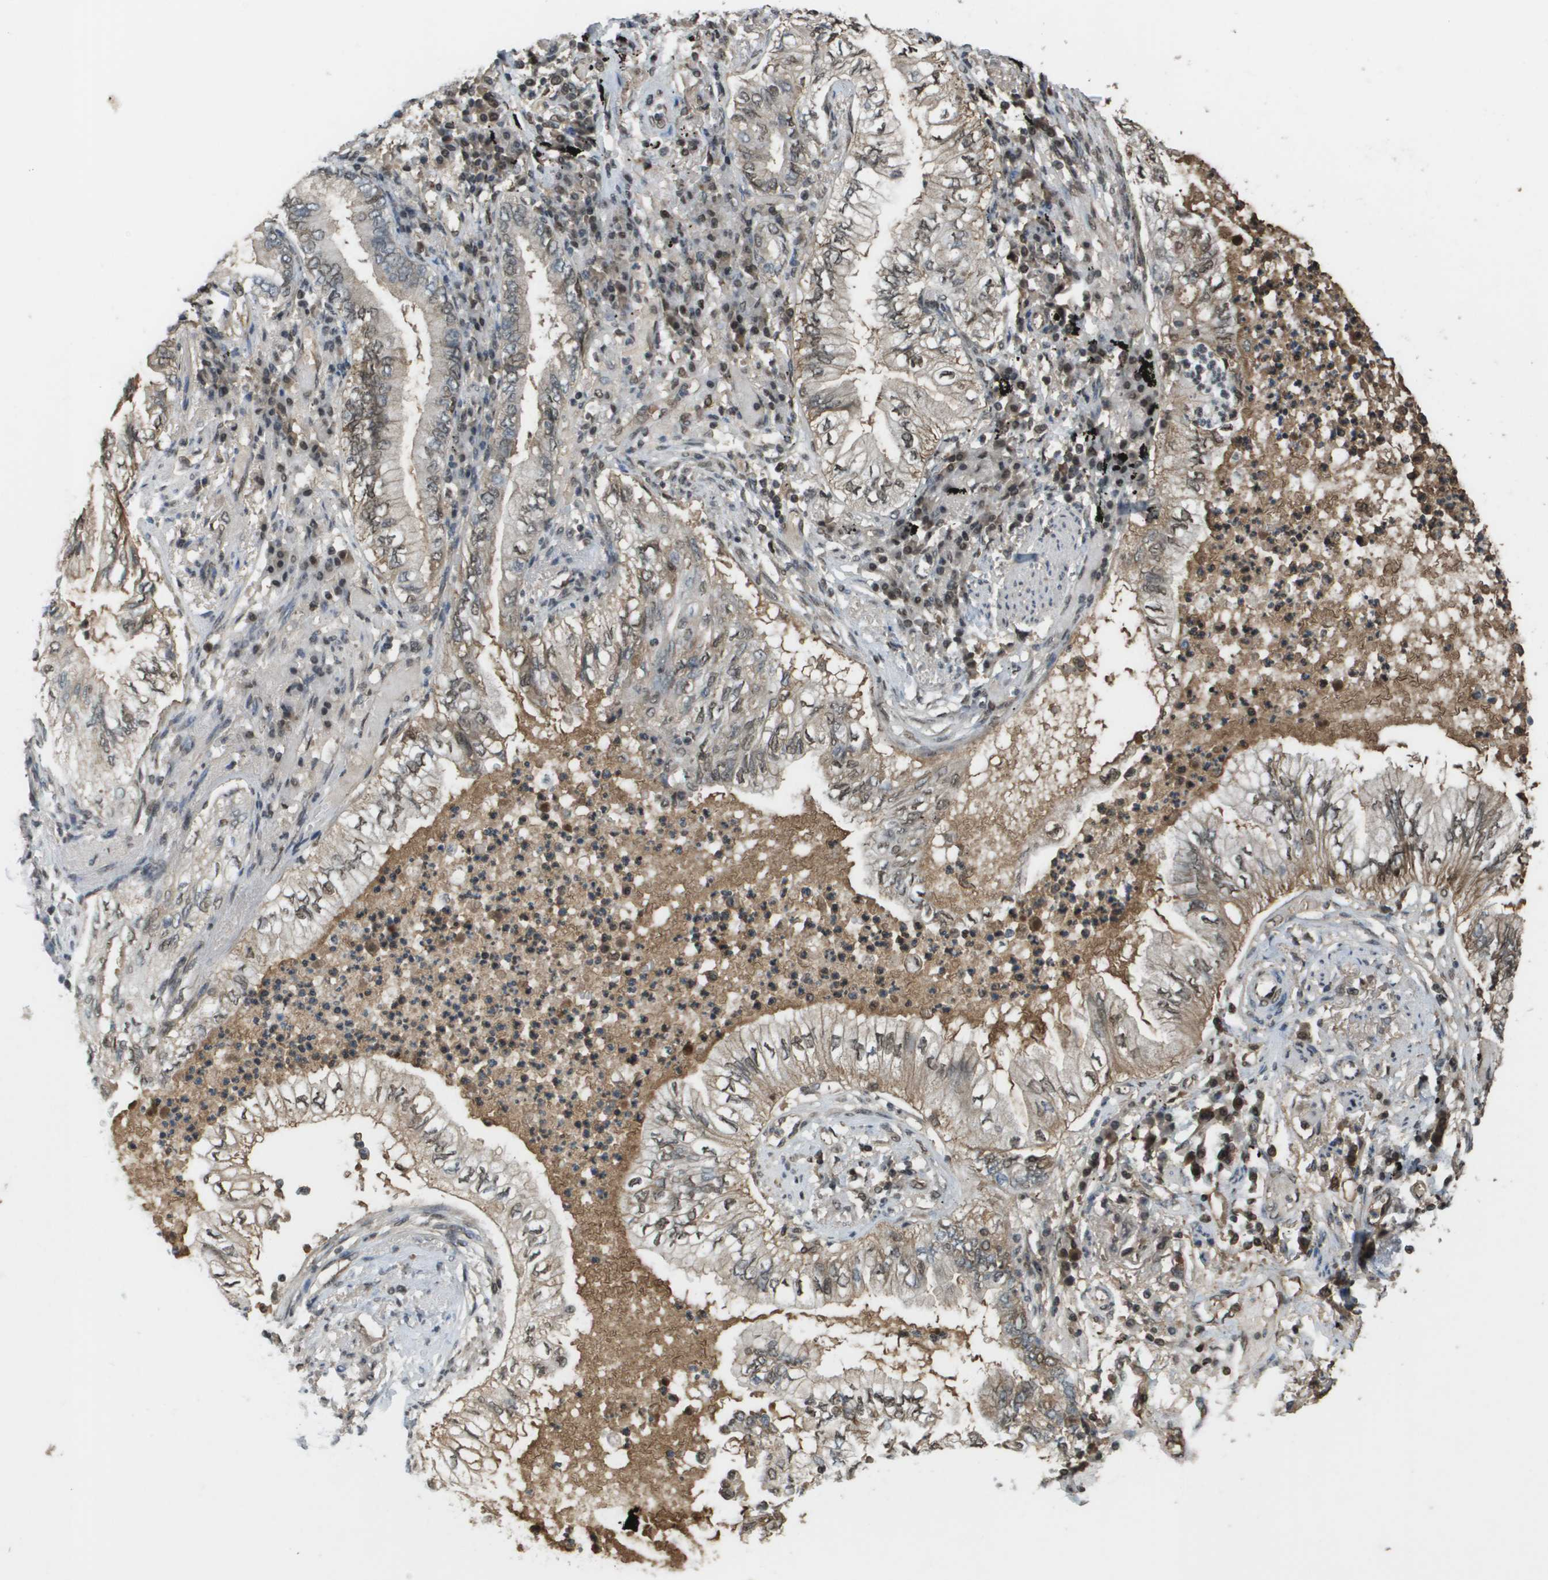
{"staining": {"intensity": "weak", "quantity": "<25%", "location": "cytoplasmic/membranous,nuclear"}, "tissue": "lung cancer", "cell_type": "Tumor cells", "image_type": "cancer", "snomed": [{"axis": "morphology", "description": "Normal tissue, NOS"}, {"axis": "morphology", "description": "Adenocarcinoma, NOS"}, {"axis": "topography", "description": "Bronchus"}, {"axis": "topography", "description": "Lung"}], "caption": "The immunohistochemistry micrograph has no significant expression in tumor cells of adenocarcinoma (lung) tissue. (IHC, brightfield microscopy, high magnification).", "gene": "NDRG2", "patient": {"sex": "female", "age": 70}}